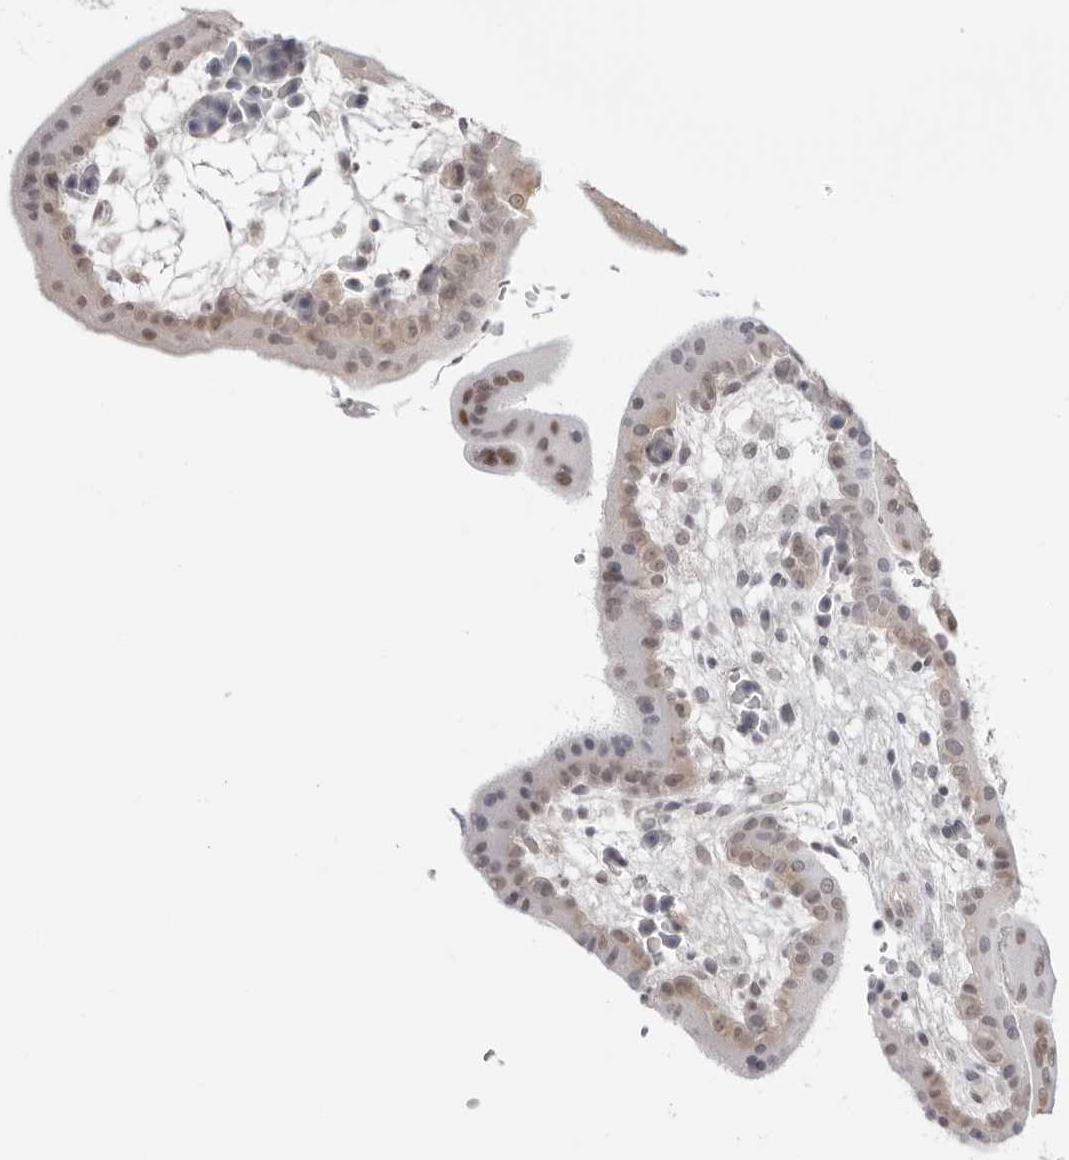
{"staining": {"intensity": "strong", "quantity": ">75%", "location": "nuclear"}, "tissue": "placenta", "cell_type": "Decidual cells", "image_type": "normal", "snomed": [{"axis": "morphology", "description": "Normal tissue, NOS"}, {"axis": "topography", "description": "Placenta"}], "caption": "High-power microscopy captured an immunohistochemistry (IHC) image of unremarkable placenta, revealing strong nuclear expression in approximately >75% of decidual cells. (DAB IHC, brown staining for protein, blue staining for nuclei).", "gene": "RNF146", "patient": {"sex": "female", "age": 35}}